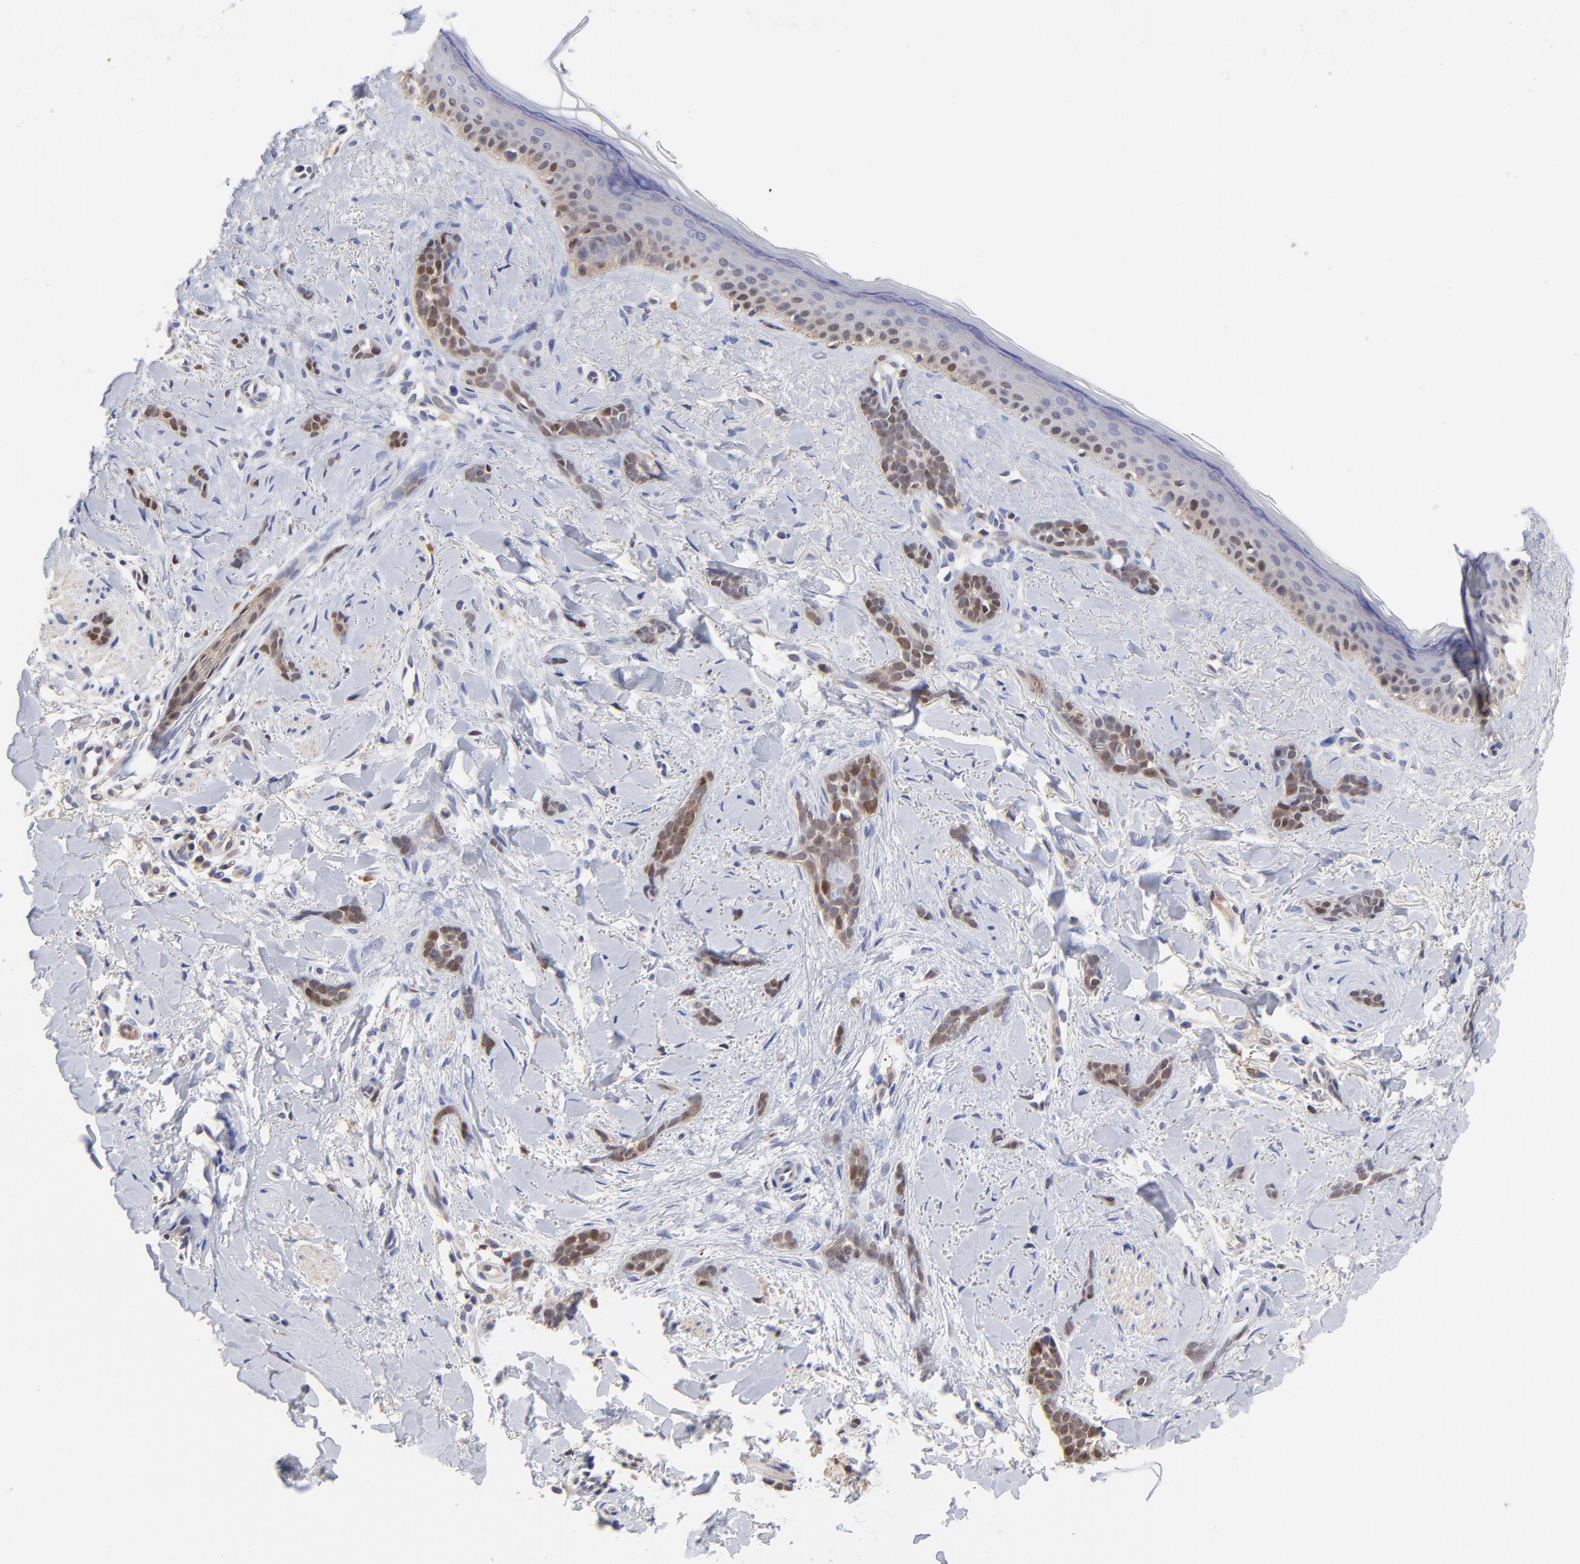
{"staining": {"intensity": "moderate", "quantity": ">75%", "location": "cytoplasmic/membranous,nuclear"}, "tissue": "skin cancer", "cell_type": "Tumor cells", "image_type": "cancer", "snomed": [{"axis": "morphology", "description": "Basal cell carcinoma"}, {"axis": "topography", "description": "Skin"}], "caption": "Brown immunohistochemical staining in skin basal cell carcinoma demonstrates moderate cytoplasmic/membranous and nuclear positivity in about >75% of tumor cells.", "gene": "DCTPP1", "patient": {"sex": "female", "age": 37}}